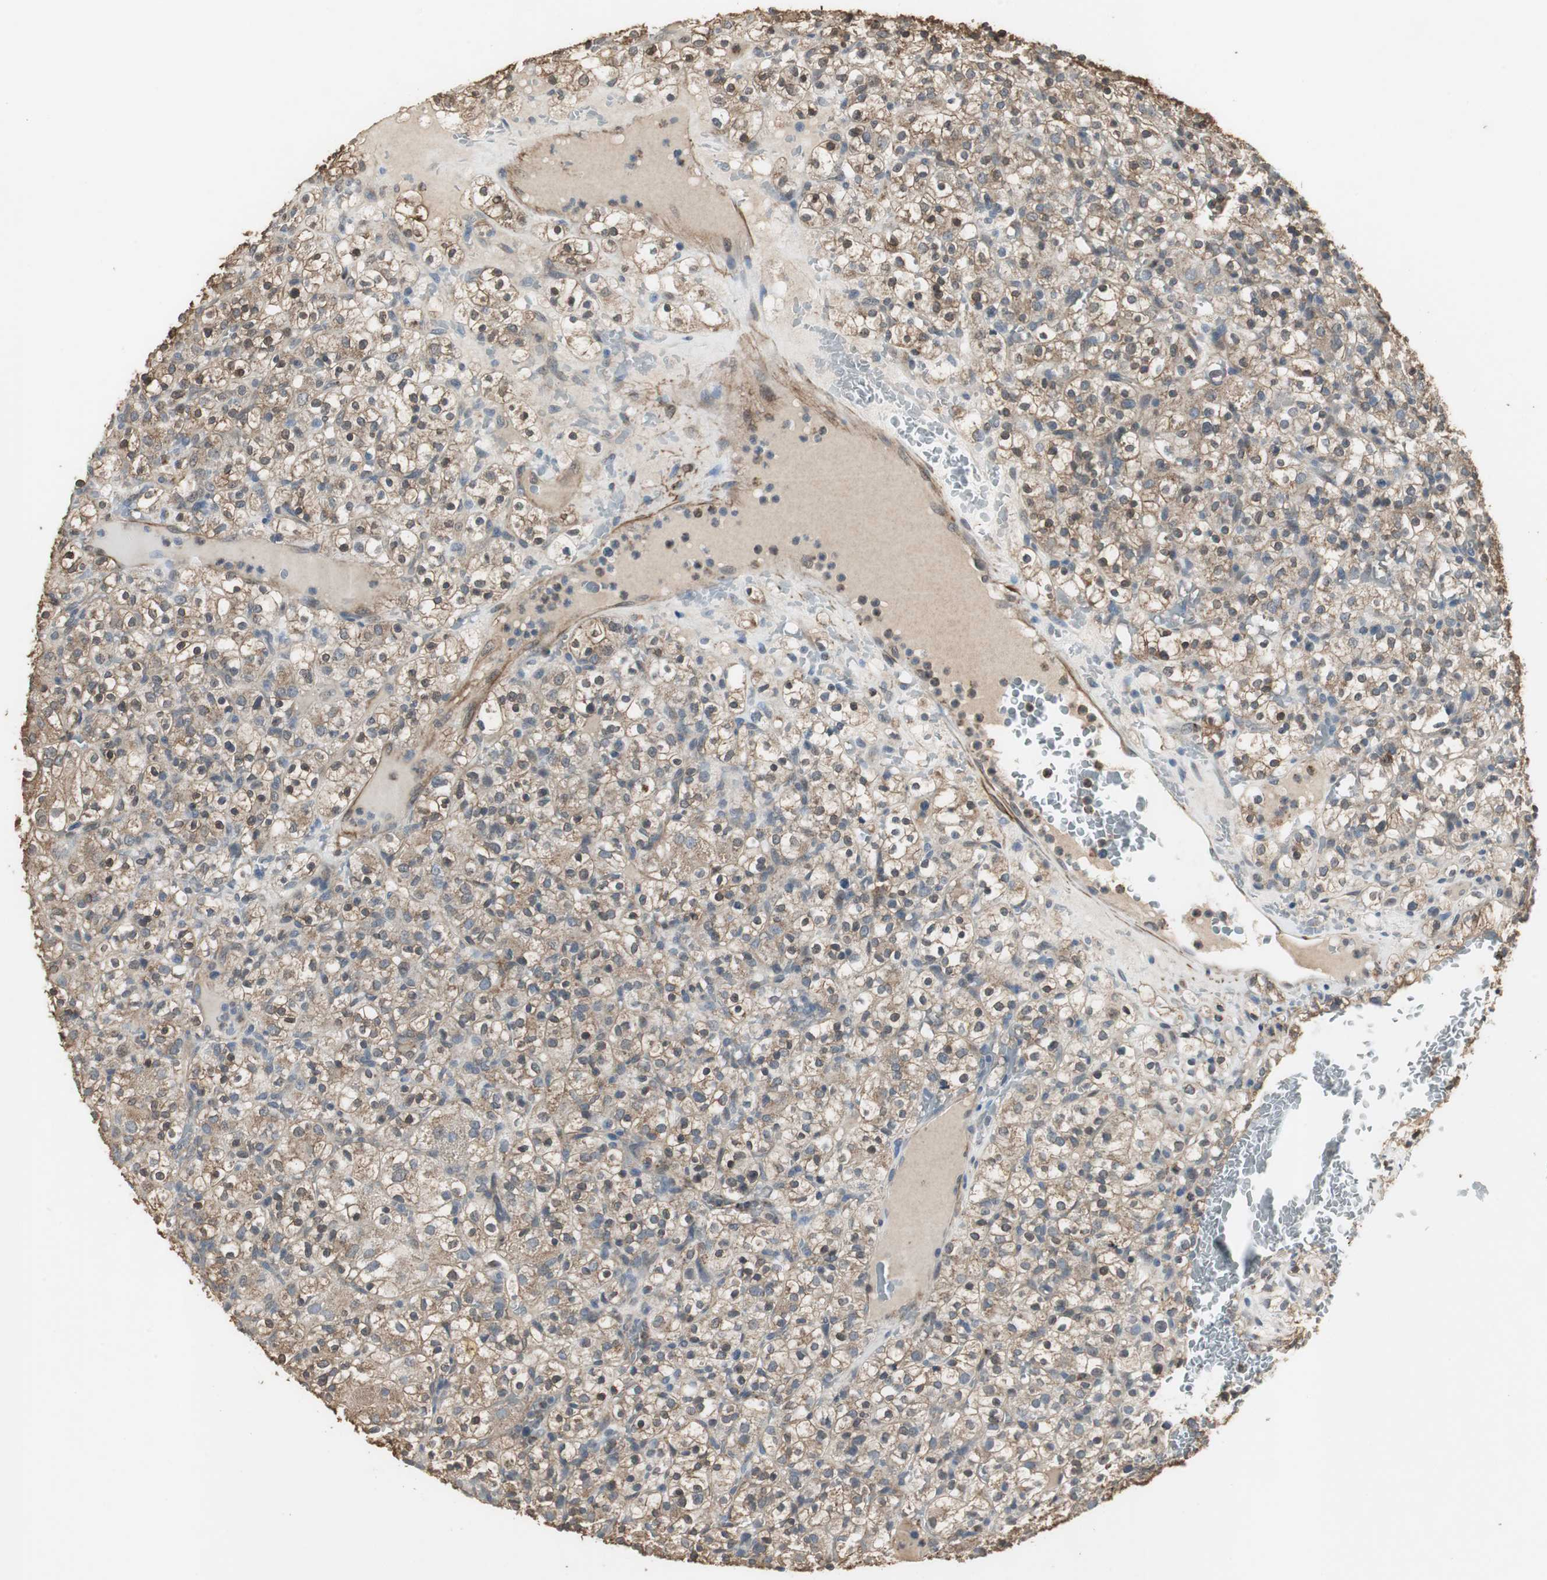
{"staining": {"intensity": "moderate", "quantity": ">75%", "location": "cytoplasmic/membranous"}, "tissue": "renal cancer", "cell_type": "Tumor cells", "image_type": "cancer", "snomed": [{"axis": "morphology", "description": "Normal tissue, NOS"}, {"axis": "morphology", "description": "Adenocarcinoma, NOS"}, {"axis": "topography", "description": "Kidney"}], "caption": "High-power microscopy captured an immunohistochemistry photomicrograph of renal cancer, revealing moderate cytoplasmic/membranous positivity in approximately >75% of tumor cells. Using DAB (3,3'-diaminobenzidine) (brown) and hematoxylin (blue) stains, captured at high magnification using brightfield microscopy.", "gene": "JTB", "patient": {"sex": "female", "age": 72}}